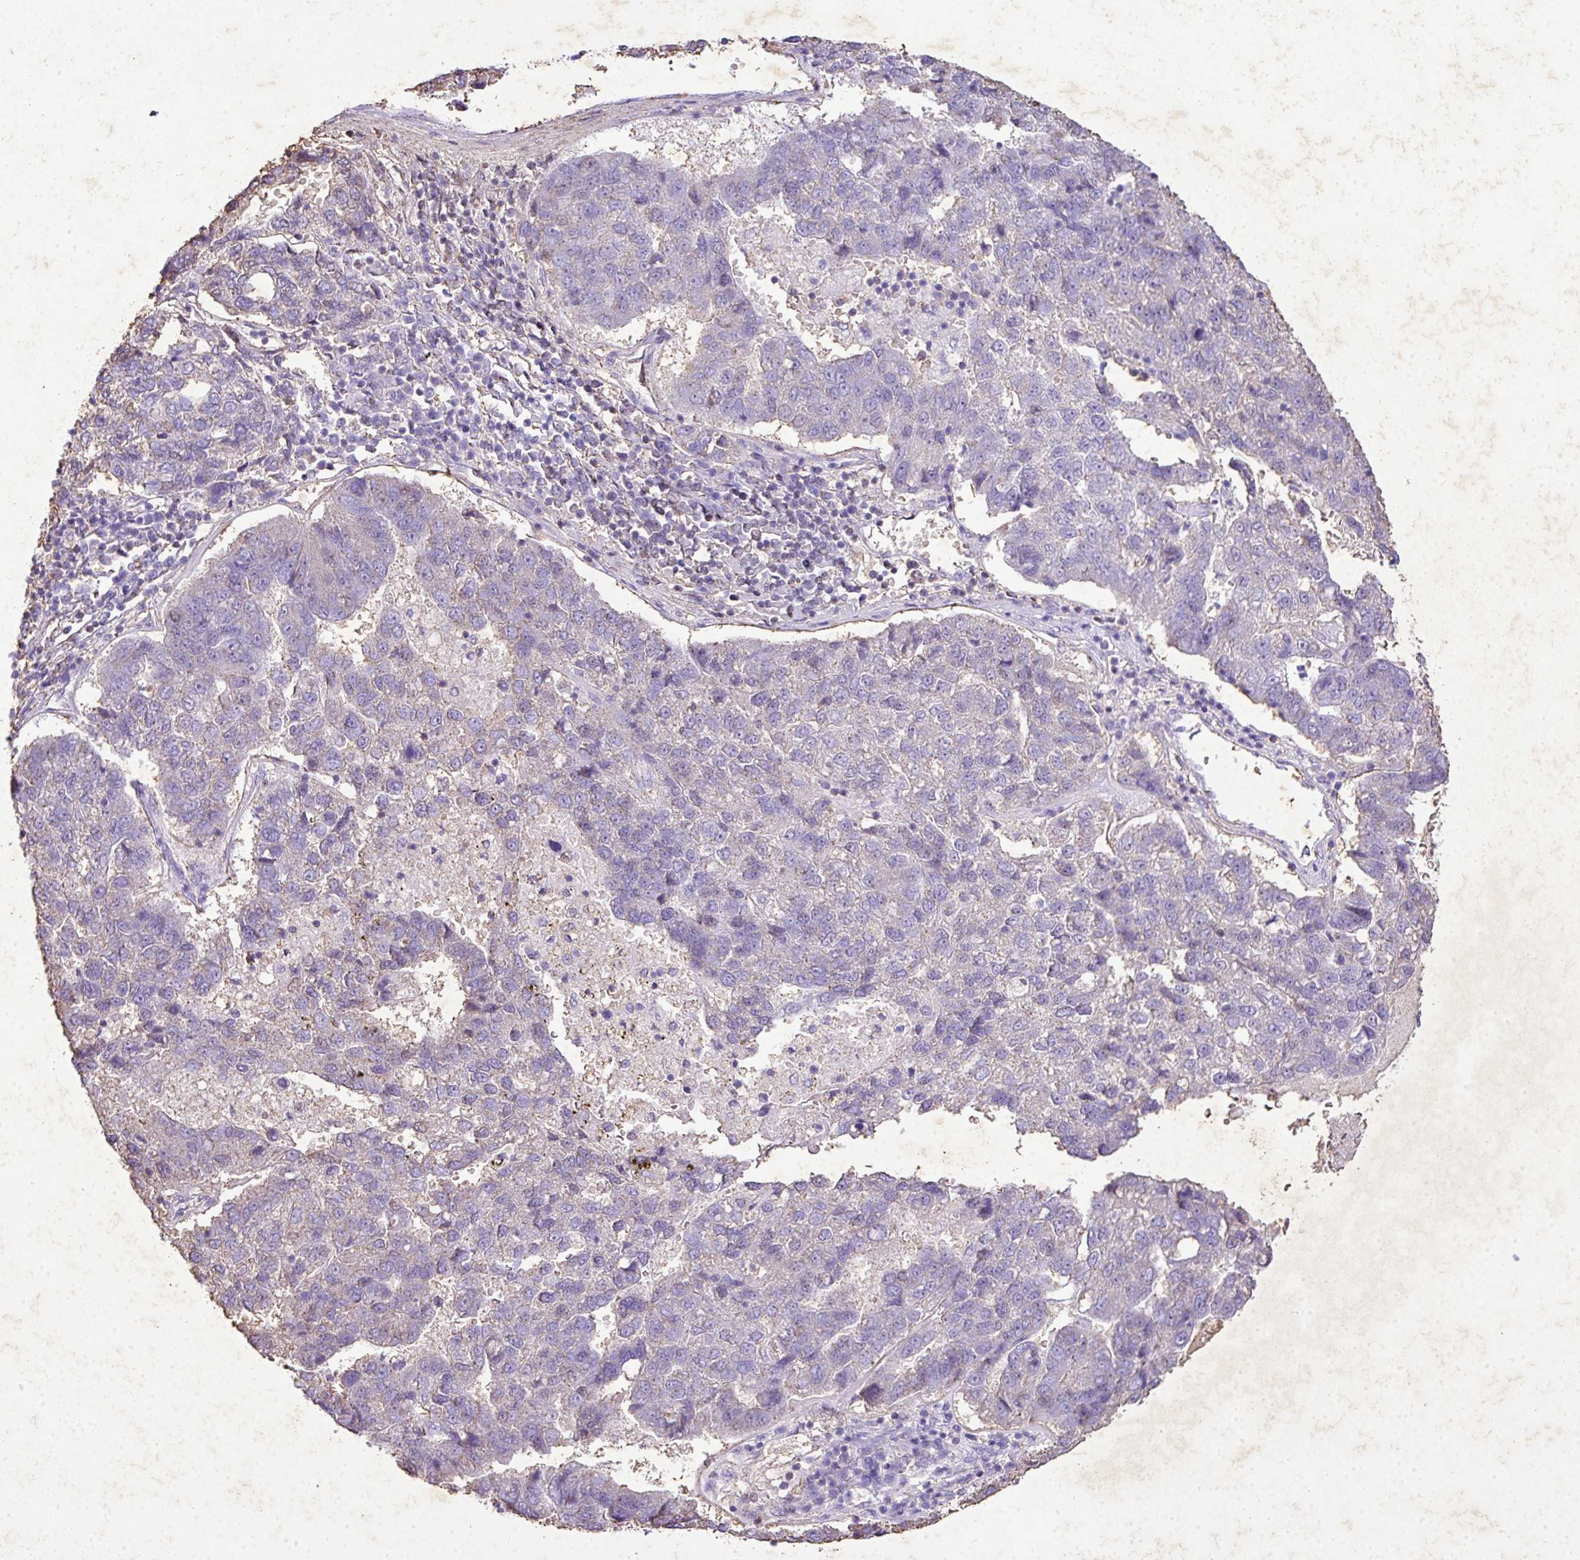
{"staining": {"intensity": "negative", "quantity": "none", "location": "none"}, "tissue": "pancreatic cancer", "cell_type": "Tumor cells", "image_type": "cancer", "snomed": [{"axis": "morphology", "description": "Adenocarcinoma, NOS"}, {"axis": "topography", "description": "Pancreas"}], "caption": "Tumor cells show no significant protein staining in pancreatic cancer (adenocarcinoma).", "gene": "KCNJ11", "patient": {"sex": "female", "age": 61}}